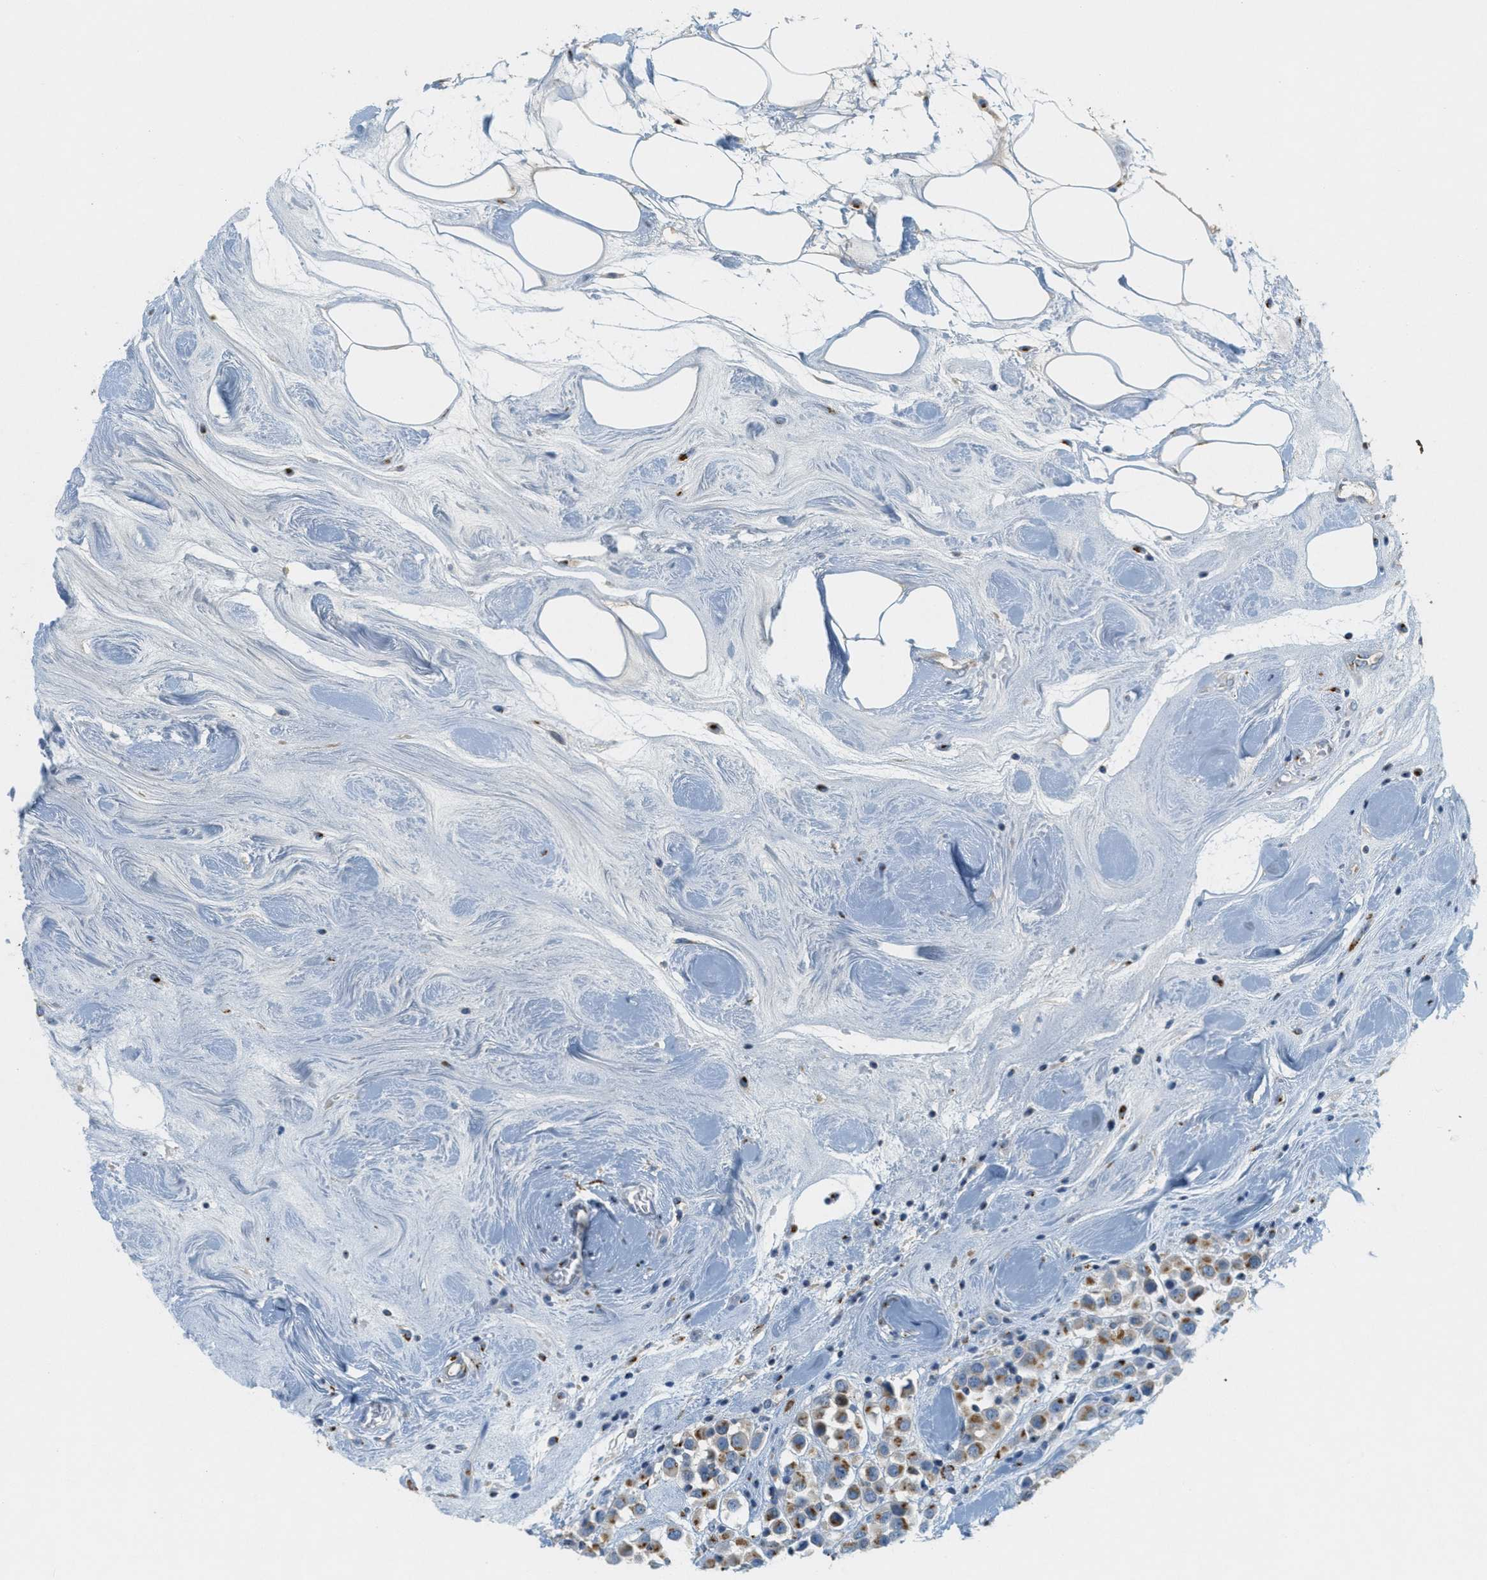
{"staining": {"intensity": "moderate", "quantity": "25%-75%", "location": "cytoplasmic/membranous"}, "tissue": "breast cancer", "cell_type": "Tumor cells", "image_type": "cancer", "snomed": [{"axis": "morphology", "description": "Duct carcinoma"}, {"axis": "topography", "description": "Breast"}], "caption": "DAB immunohistochemical staining of human breast cancer (invasive ductal carcinoma) exhibits moderate cytoplasmic/membranous protein expression in approximately 25%-75% of tumor cells. (DAB (3,3'-diaminobenzidine) = brown stain, brightfield microscopy at high magnification).", "gene": "ENTPD4", "patient": {"sex": "female", "age": 61}}